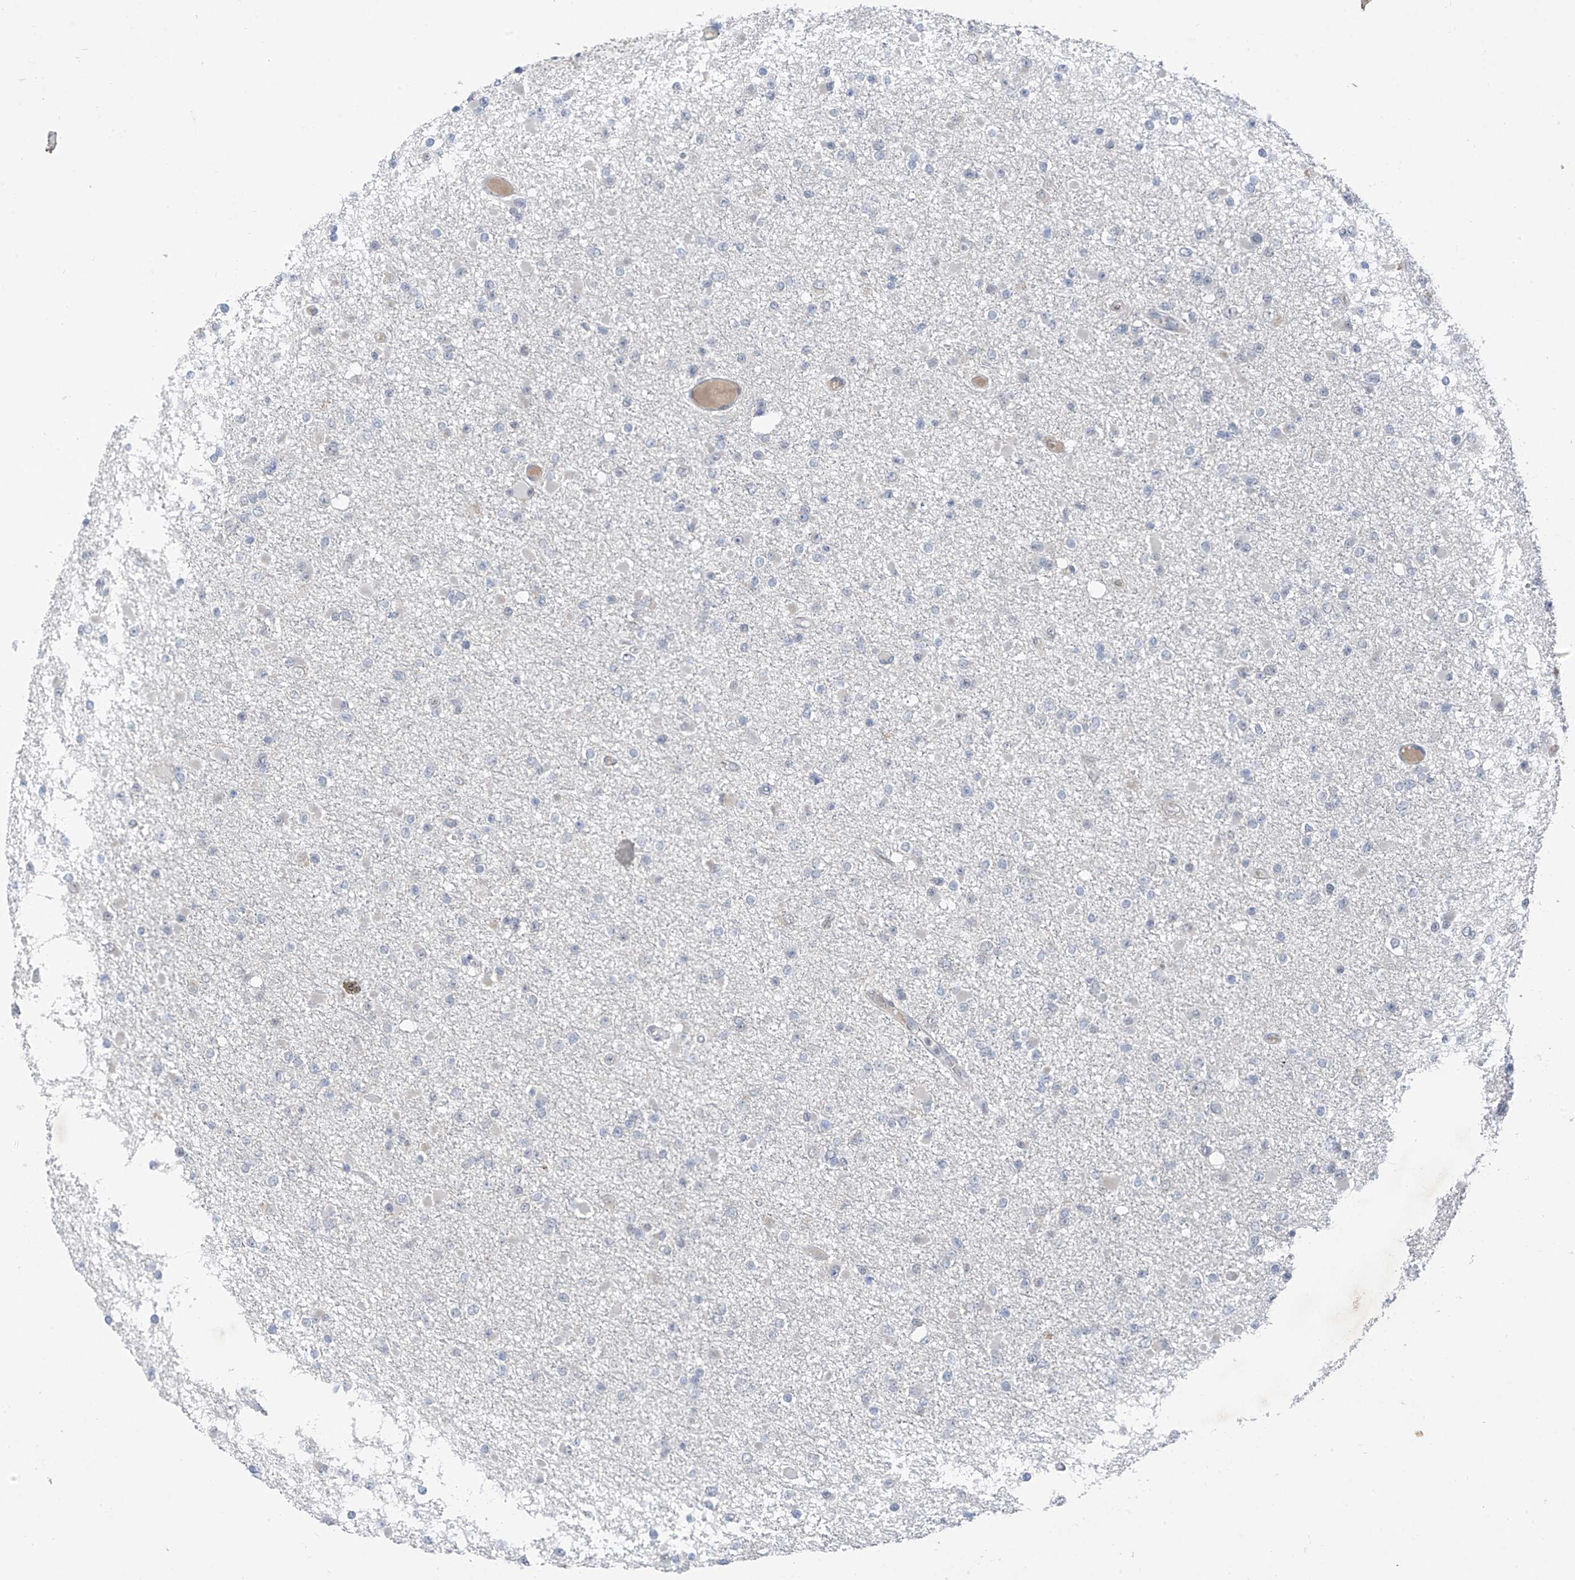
{"staining": {"intensity": "negative", "quantity": "none", "location": "none"}, "tissue": "glioma", "cell_type": "Tumor cells", "image_type": "cancer", "snomed": [{"axis": "morphology", "description": "Glioma, malignant, Low grade"}, {"axis": "topography", "description": "Brain"}], "caption": "This photomicrograph is of glioma stained with immunohistochemistry to label a protein in brown with the nuclei are counter-stained blue. There is no expression in tumor cells.", "gene": "CYP4V2", "patient": {"sex": "female", "age": 22}}